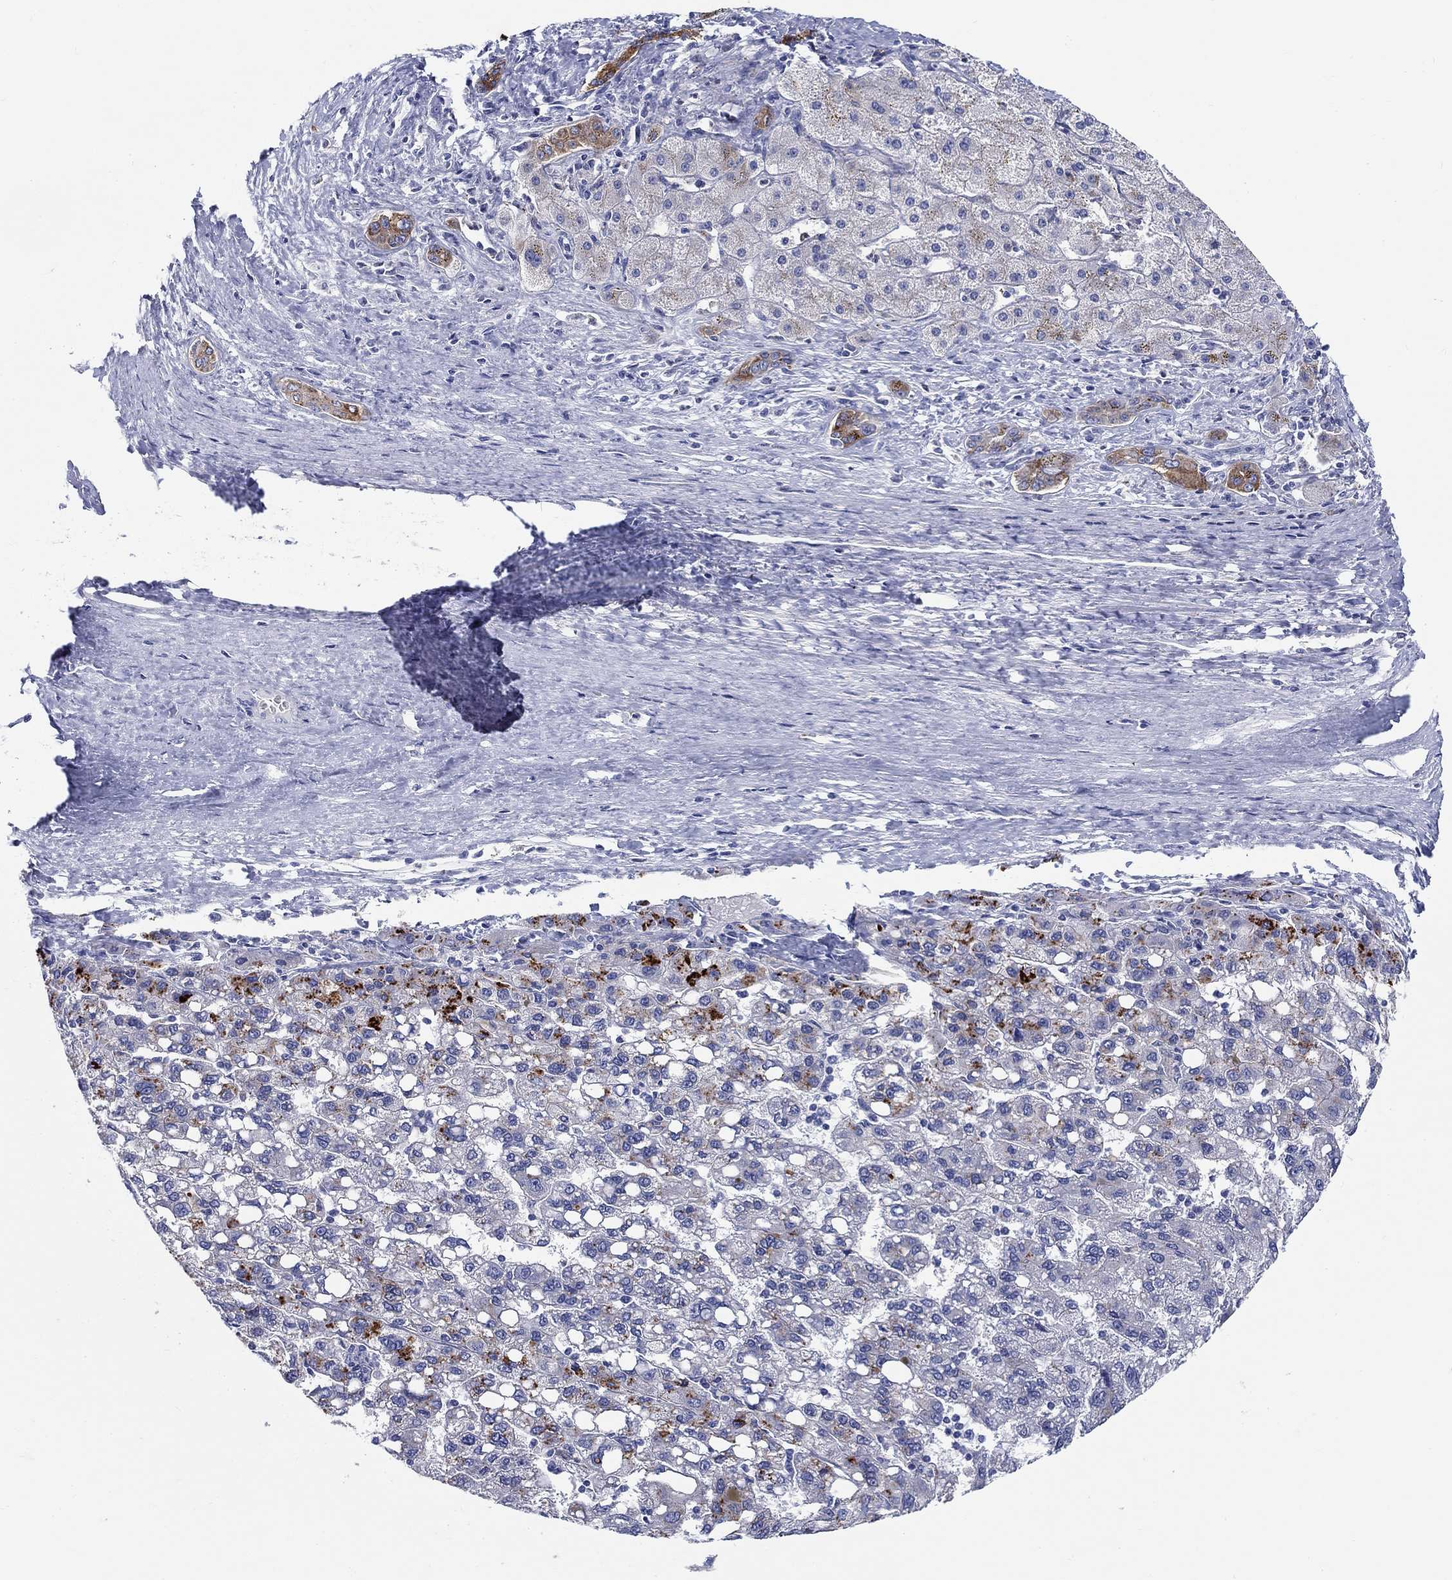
{"staining": {"intensity": "moderate", "quantity": "<25%", "location": "cytoplasmic/membranous"}, "tissue": "liver cancer", "cell_type": "Tumor cells", "image_type": "cancer", "snomed": [{"axis": "morphology", "description": "Carcinoma, Hepatocellular, NOS"}, {"axis": "topography", "description": "Liver"}], "caption": "Protein expression analysis of human liver cancer reveals moderate cytoplasmic/membranous expression in approximately <25% of tumor cells.", "gene": "RAP1GAP", "patient": {"sex": "female", "age": 82}}